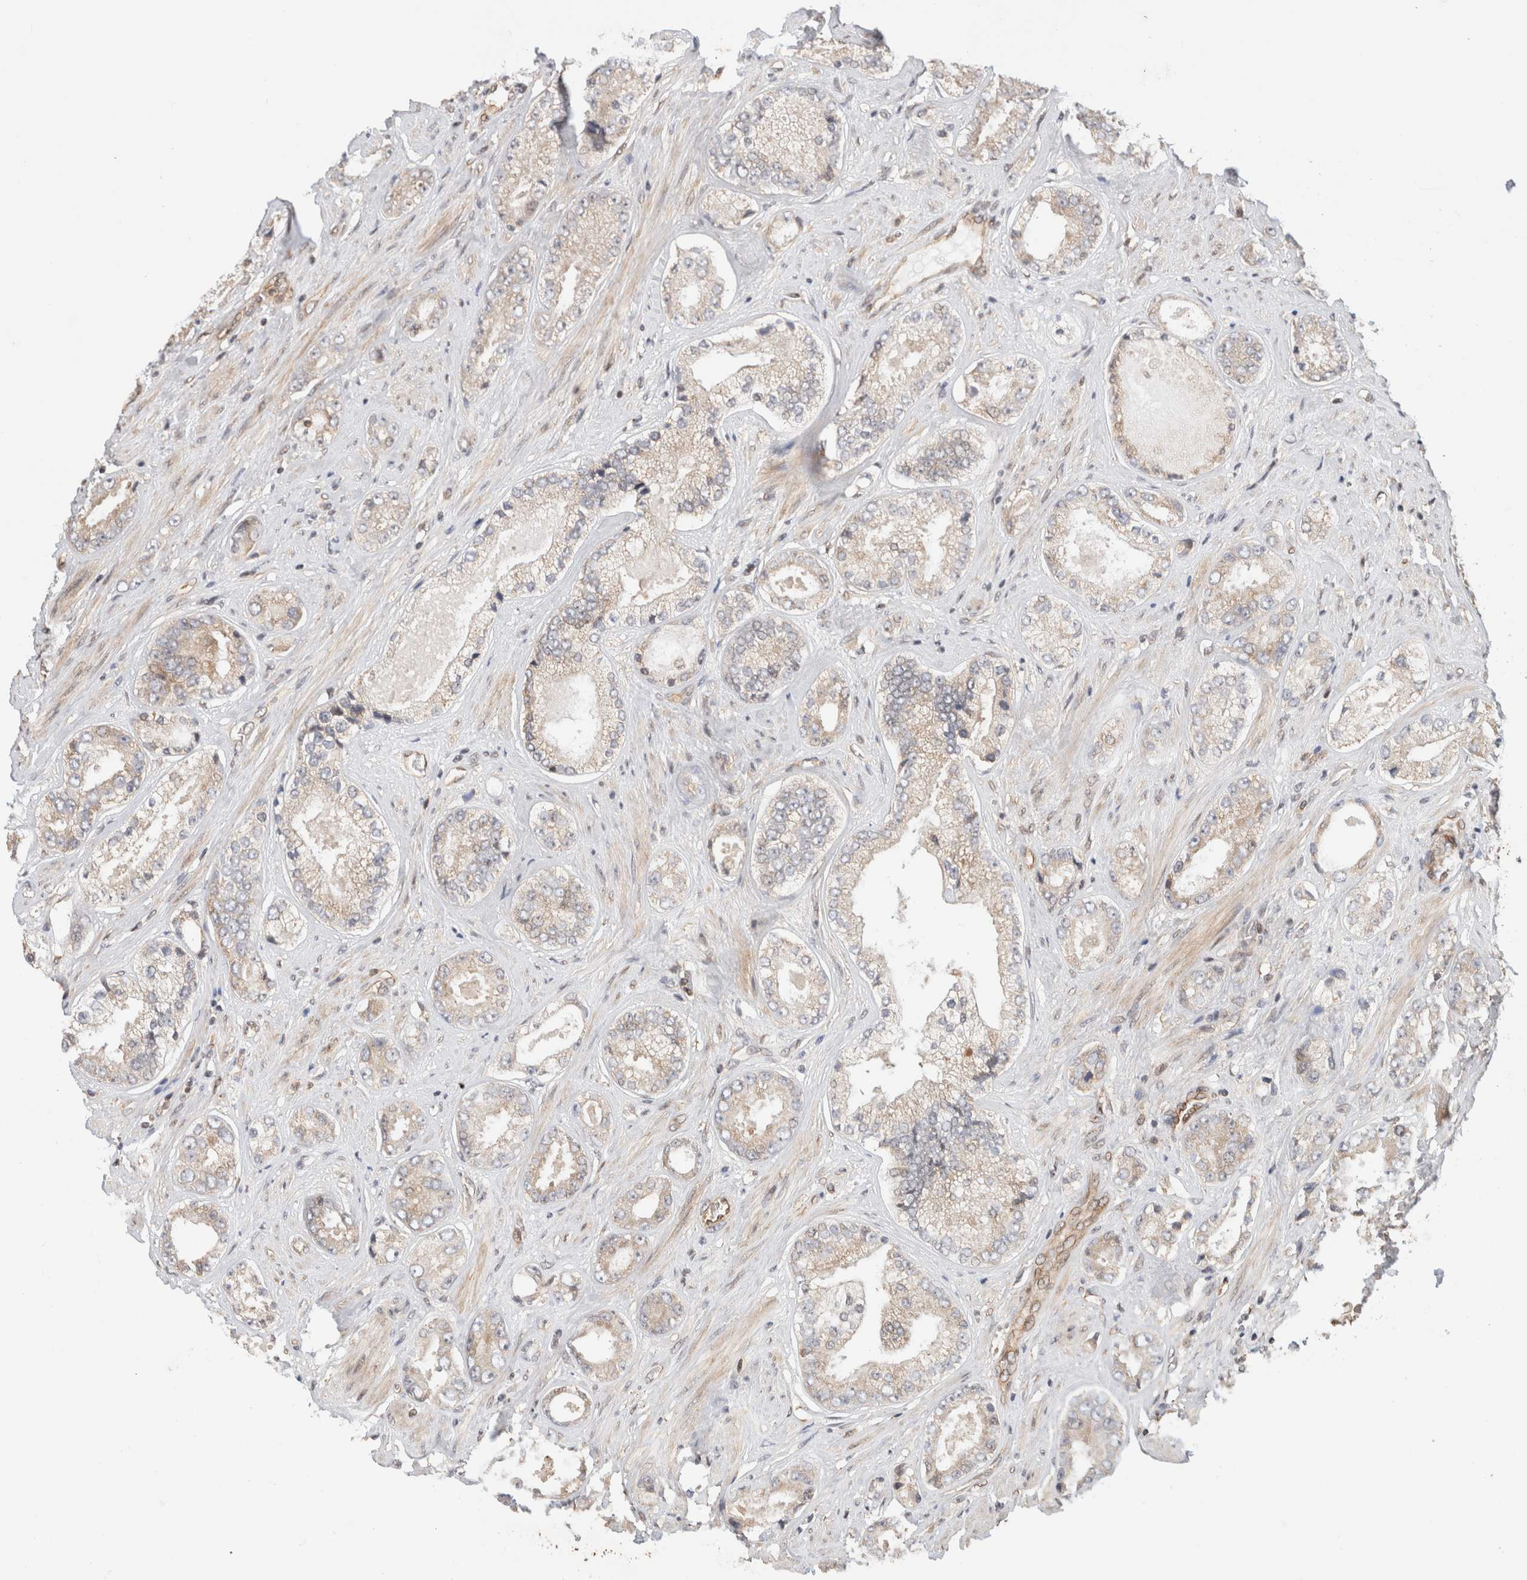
{"staining": {"intensity": "weak", "quantity": "<25%", "location": "cytoplasmic/membranous"}, "tissue": "prostate cancer", "cell_type": "Tumor cells", "image_type": "cancer", "snomed": [{"axis": "morphology", "description": "Adenocarcinoma, High grade"}, {"axis": "topography", "description": "Prostate"}], "caption": "Human prostate cancer (adenocarcinoma (high-grade)) stained for a protein using immunohistochemistry (IHC) exhibits no positivity in tumor cells.", "gene": "OTUD6B", "patient": {"sex": "male", "age": 61}}